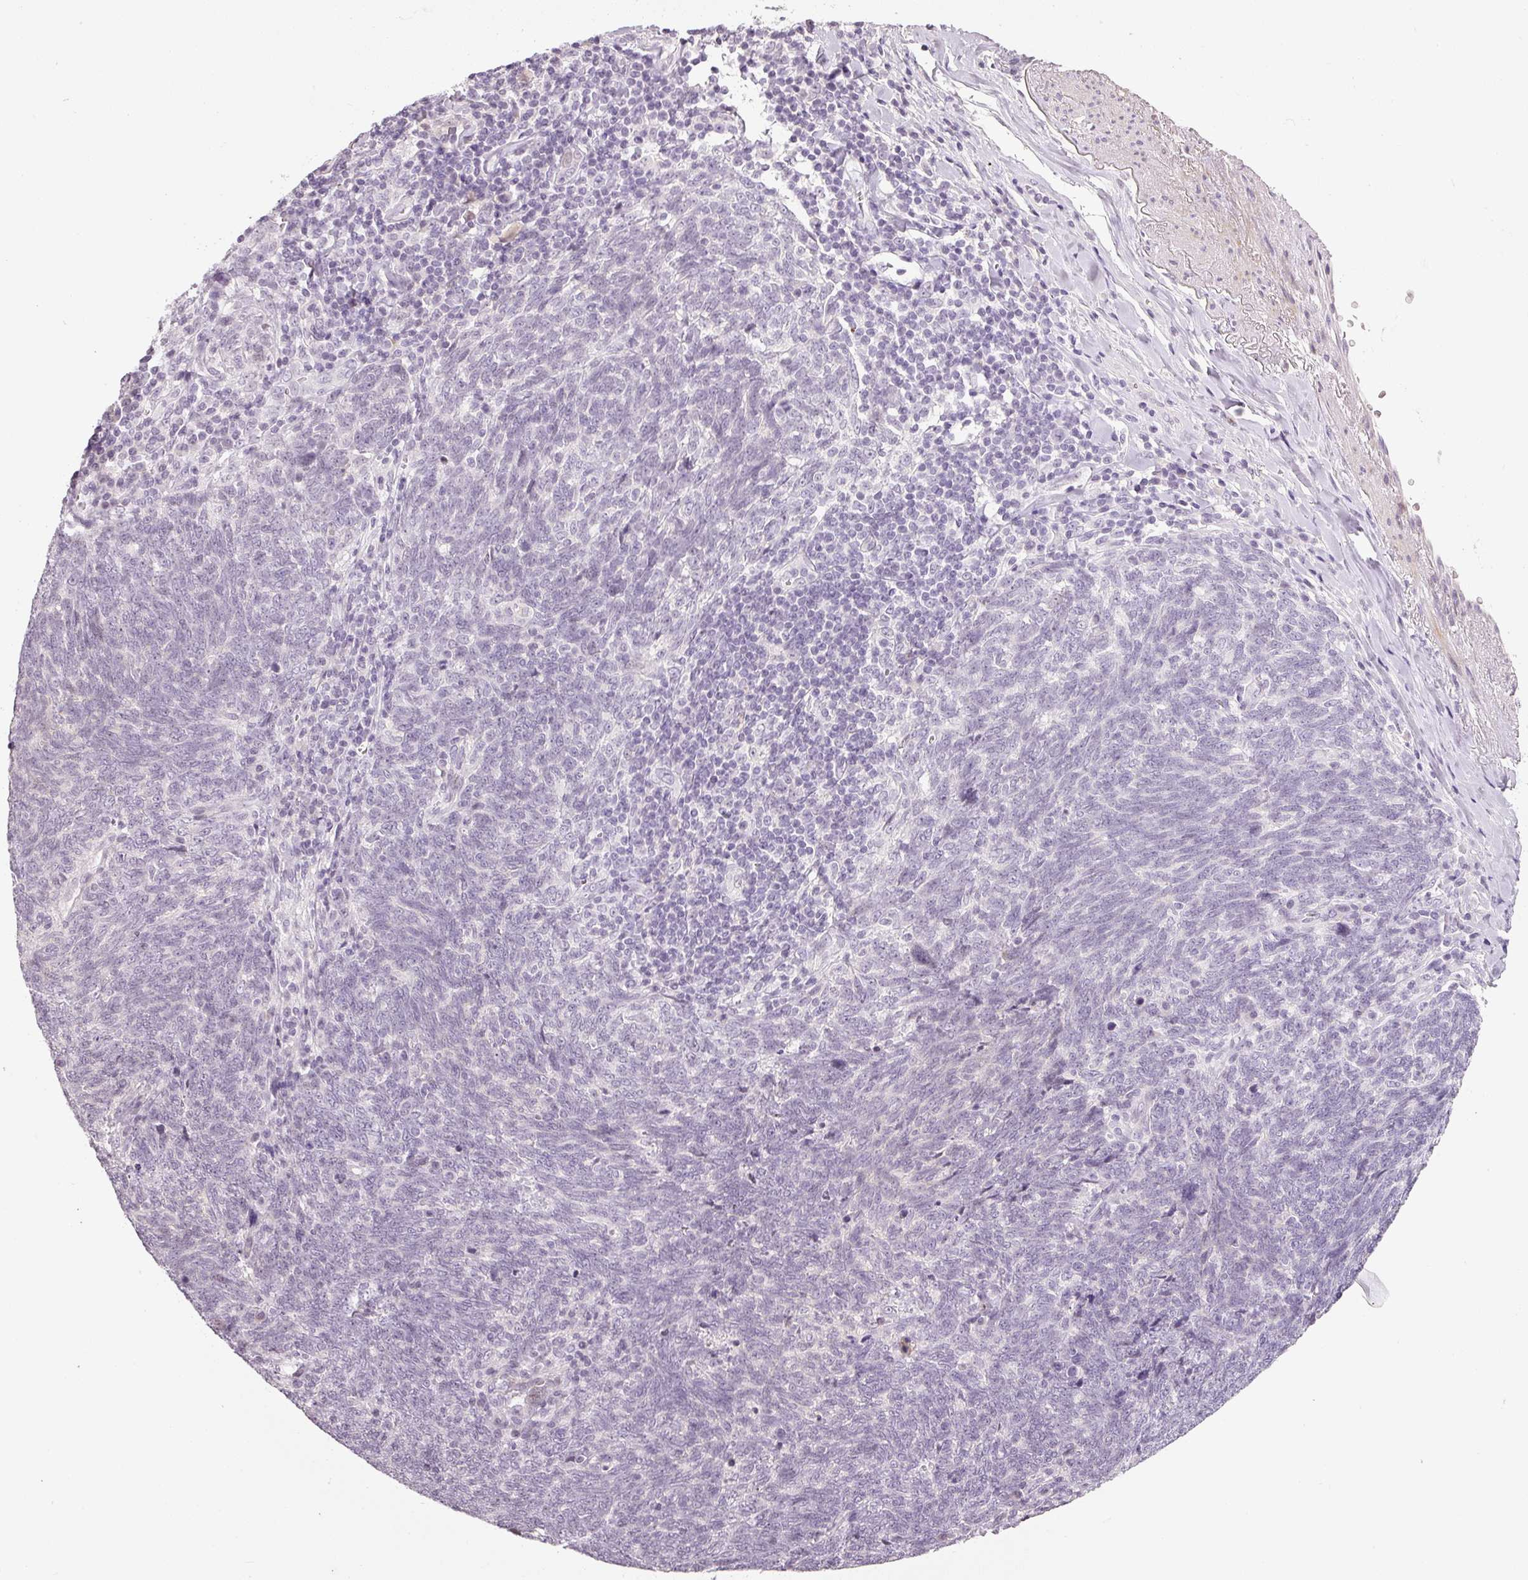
{"staining": {"intensity": "negative", "quantity": "none", "location": "none"}, "tissue": "lung cancer", "cell_type": "Tumor cells", "image_type": "cancer", "snomed": [{"axis": "morphology", "description": "Squamous cell carcinoma, NOS"}, {"axis": "topography", "description": "Lung"}], "caption": "High magnification brightfield microscopy of lung cancer (squamous cell carcinoma) stained with DAB (3,3'-diaminobenzidine) (brown) and counterstained with hematoxylin (blue): tumor cells show no significant expression.", "gene": "NRDE2", "patient": {"sex": "female", "age": 72}}